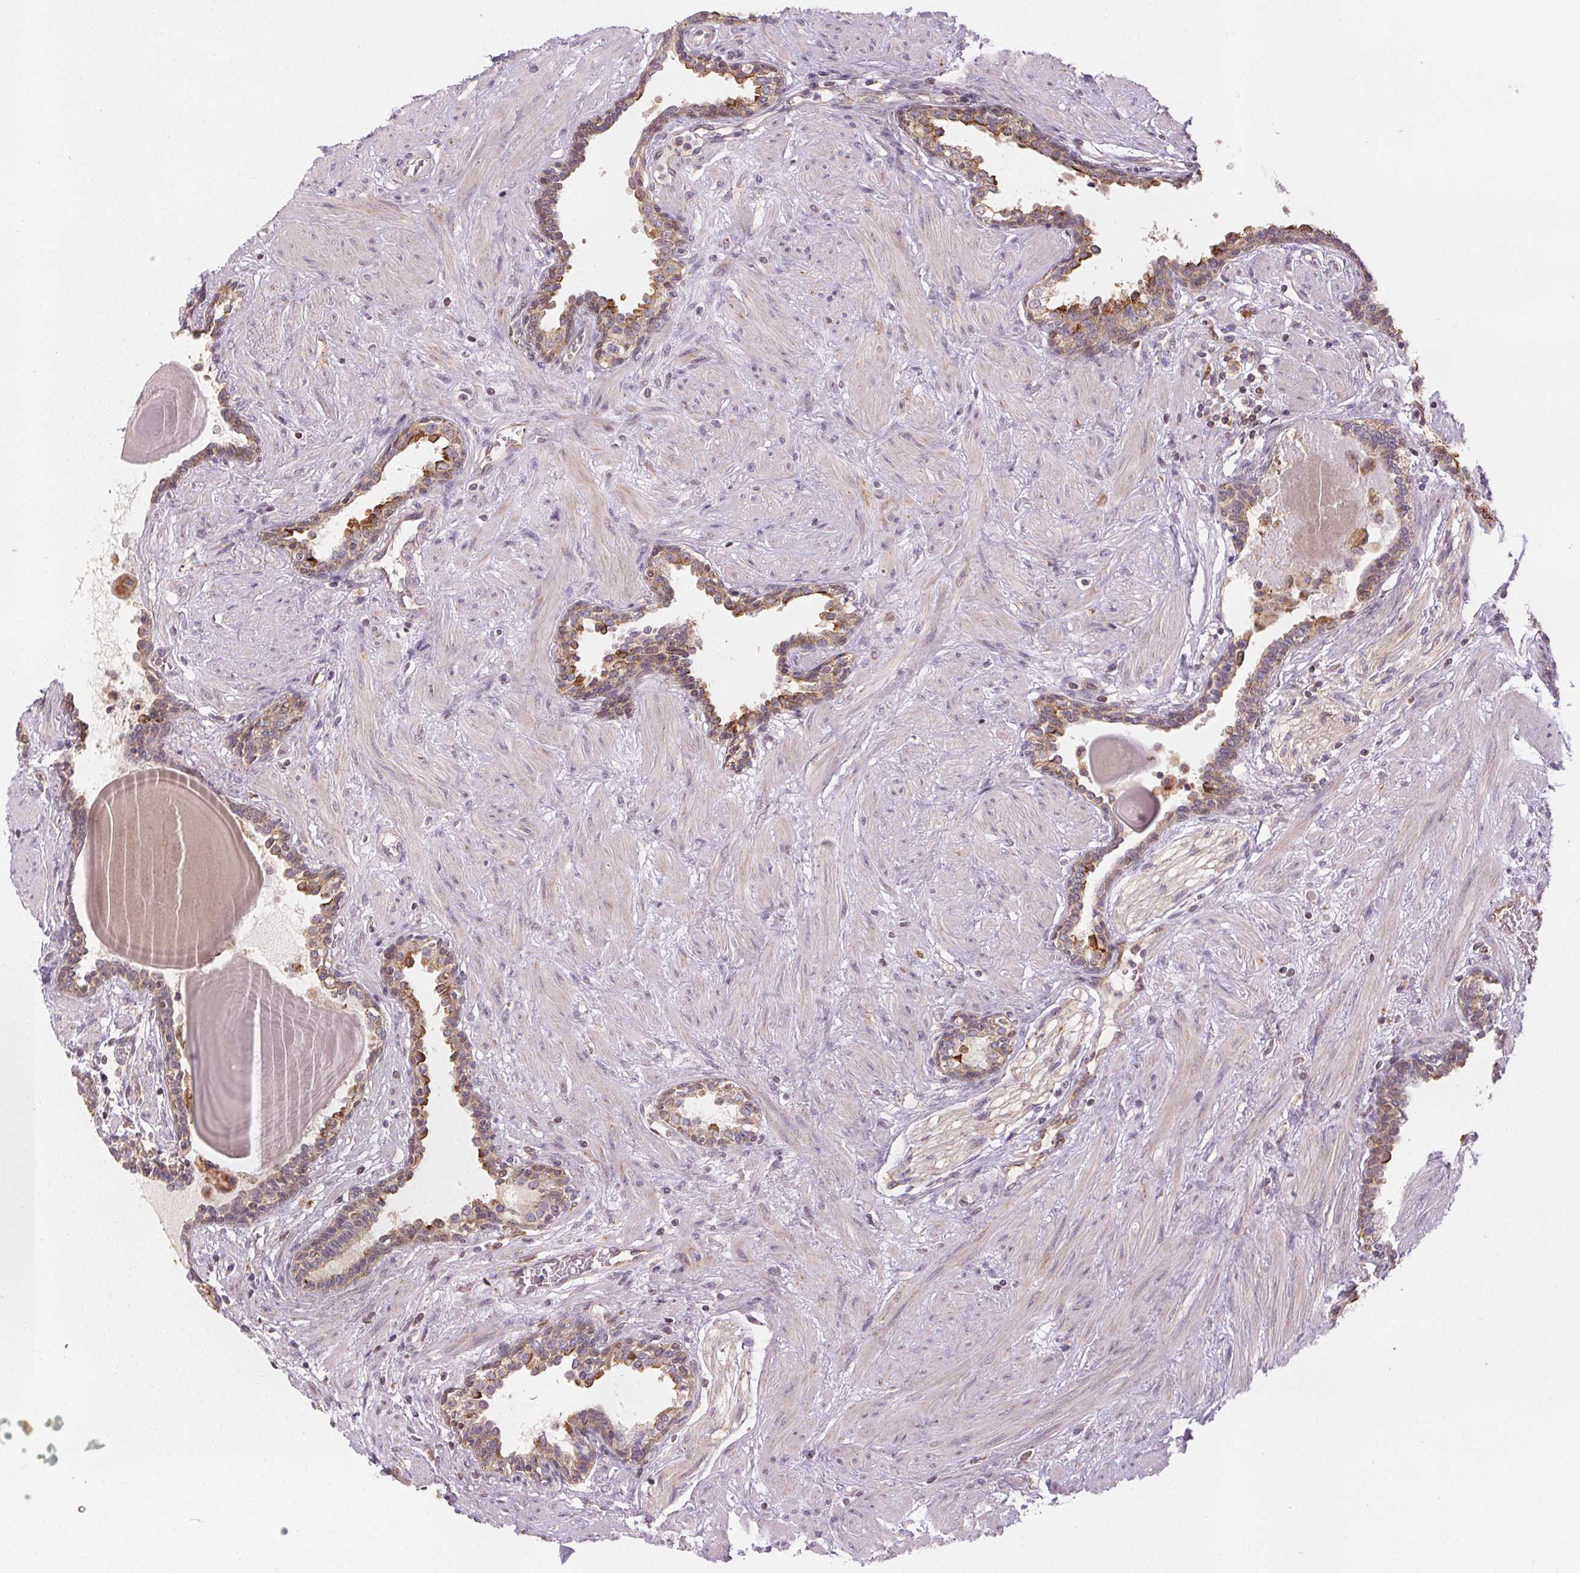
{"staining": {"intensity": "moderate", "quantity": "25%-75%", "location": "cytoplasmic/membranous"}, "tissue": "prostate", "cell_type": "Glandular cells", "image_type": "normal", "snomed": [{"axis": "morphology", "description": "Normal tissue, NOS"}, {"axis": "topography", "description": "Prostate"}], "caption": "The histopathology image exhibits staining of benign prostate, revealing moderate cytoplasmic/membranous protein expression (brown color) within glandular cells.", "gene": "NCOA4", "patient": {"sex": "male", "age": 55}}